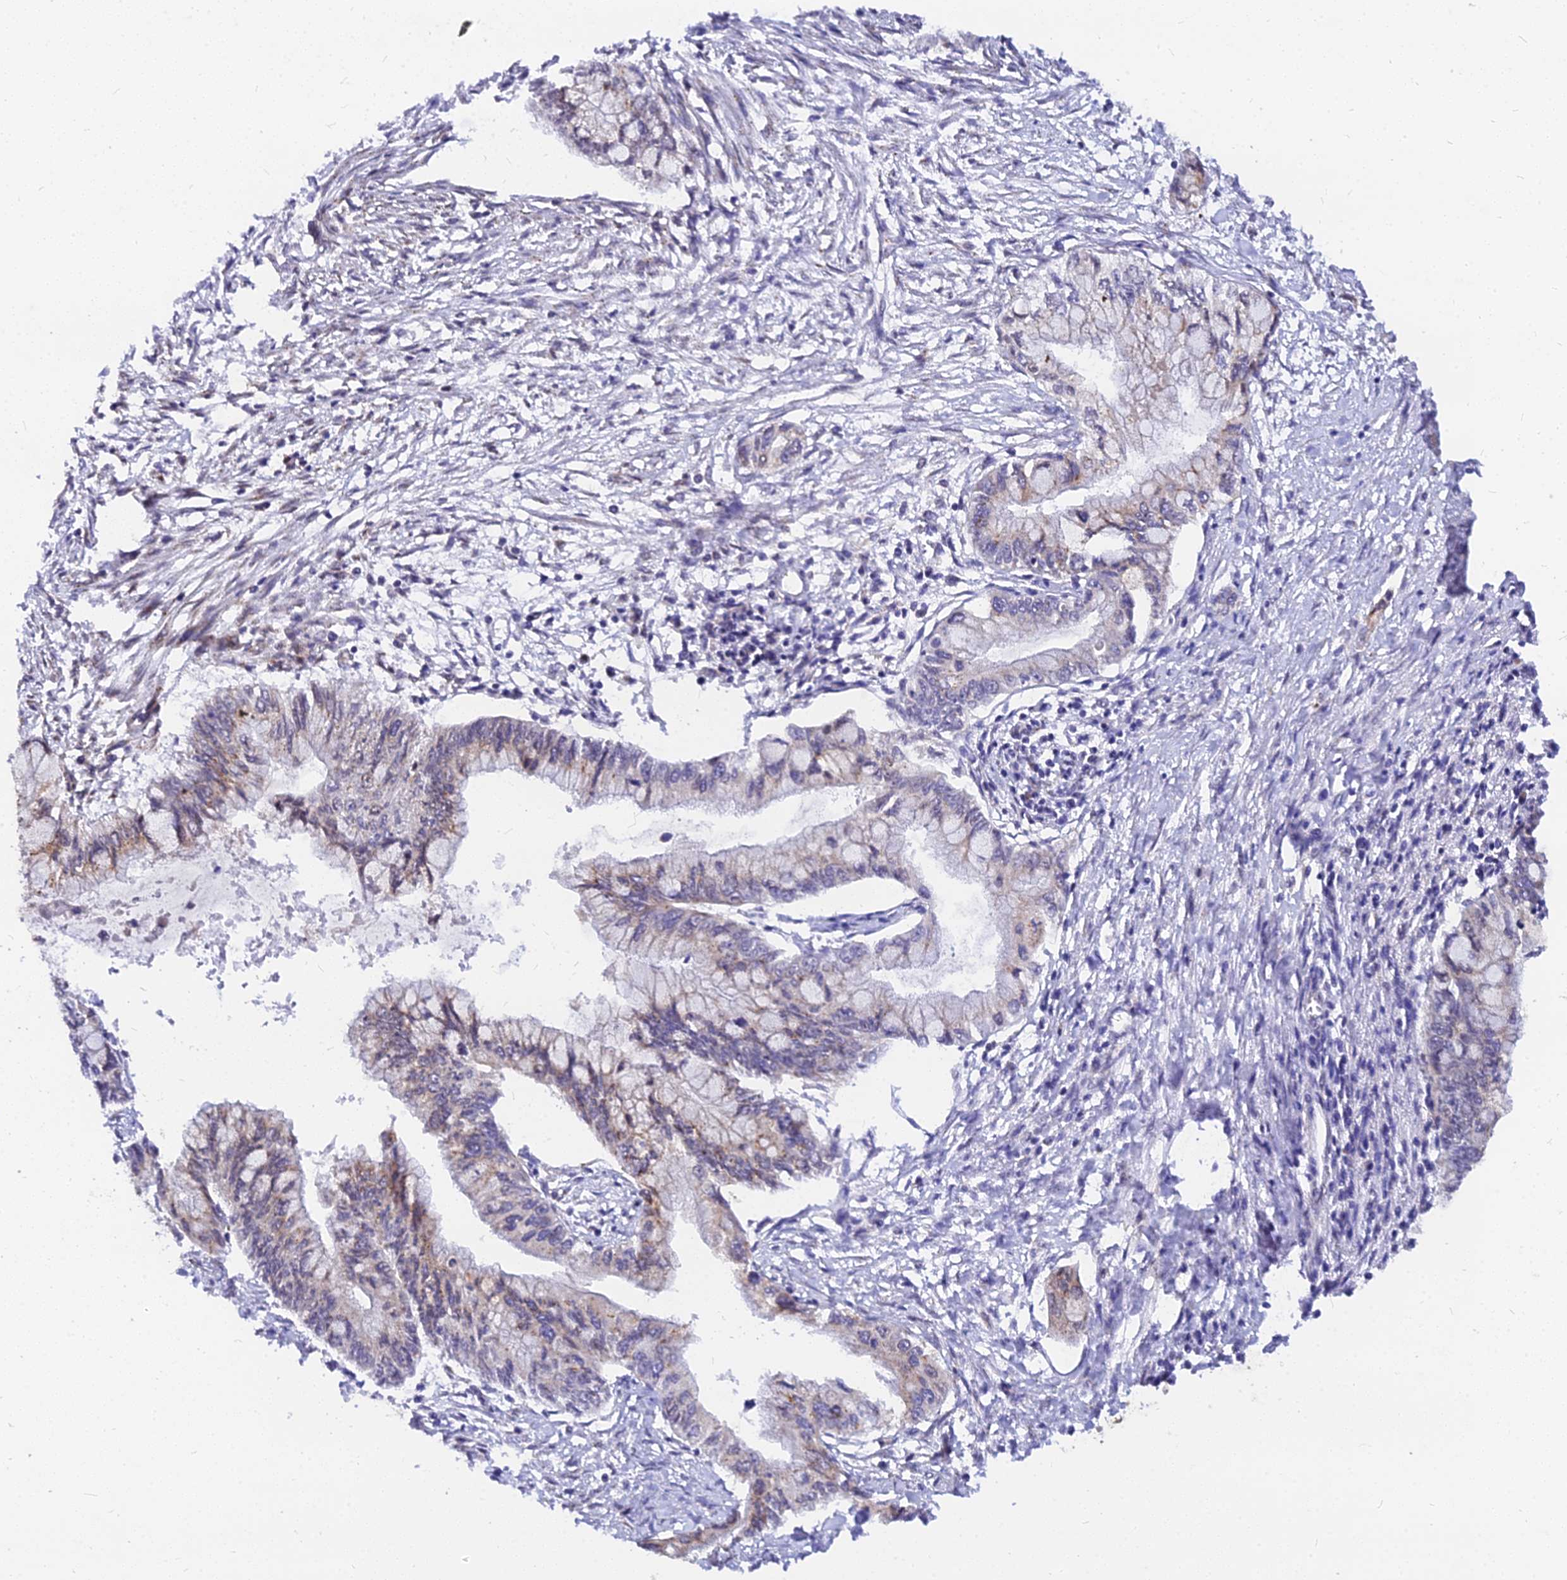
{"staining": {"intensity": "moderate", "quantity": "<25%", "location": "cytoplasmic/membranous"}, "tissue": "pancreatic cancer", "cell_type": "Tumor cells", "image_type": "cancer", "snomed": [{"axis": "morphology", "description": "Adenocarcinoma, NOS"}, {"axis": "topography", "description": "Pancreas"}], "caption": "High-power microscopy captured an immunohistochemistry histopathology image of pancreatic adenocarcinoma, revealing moderate cytoplasmic/membranous positivity in about <25% of tumor cells.", "gene": "RNF121", "patient": {"sex": "male", "age": 48}}